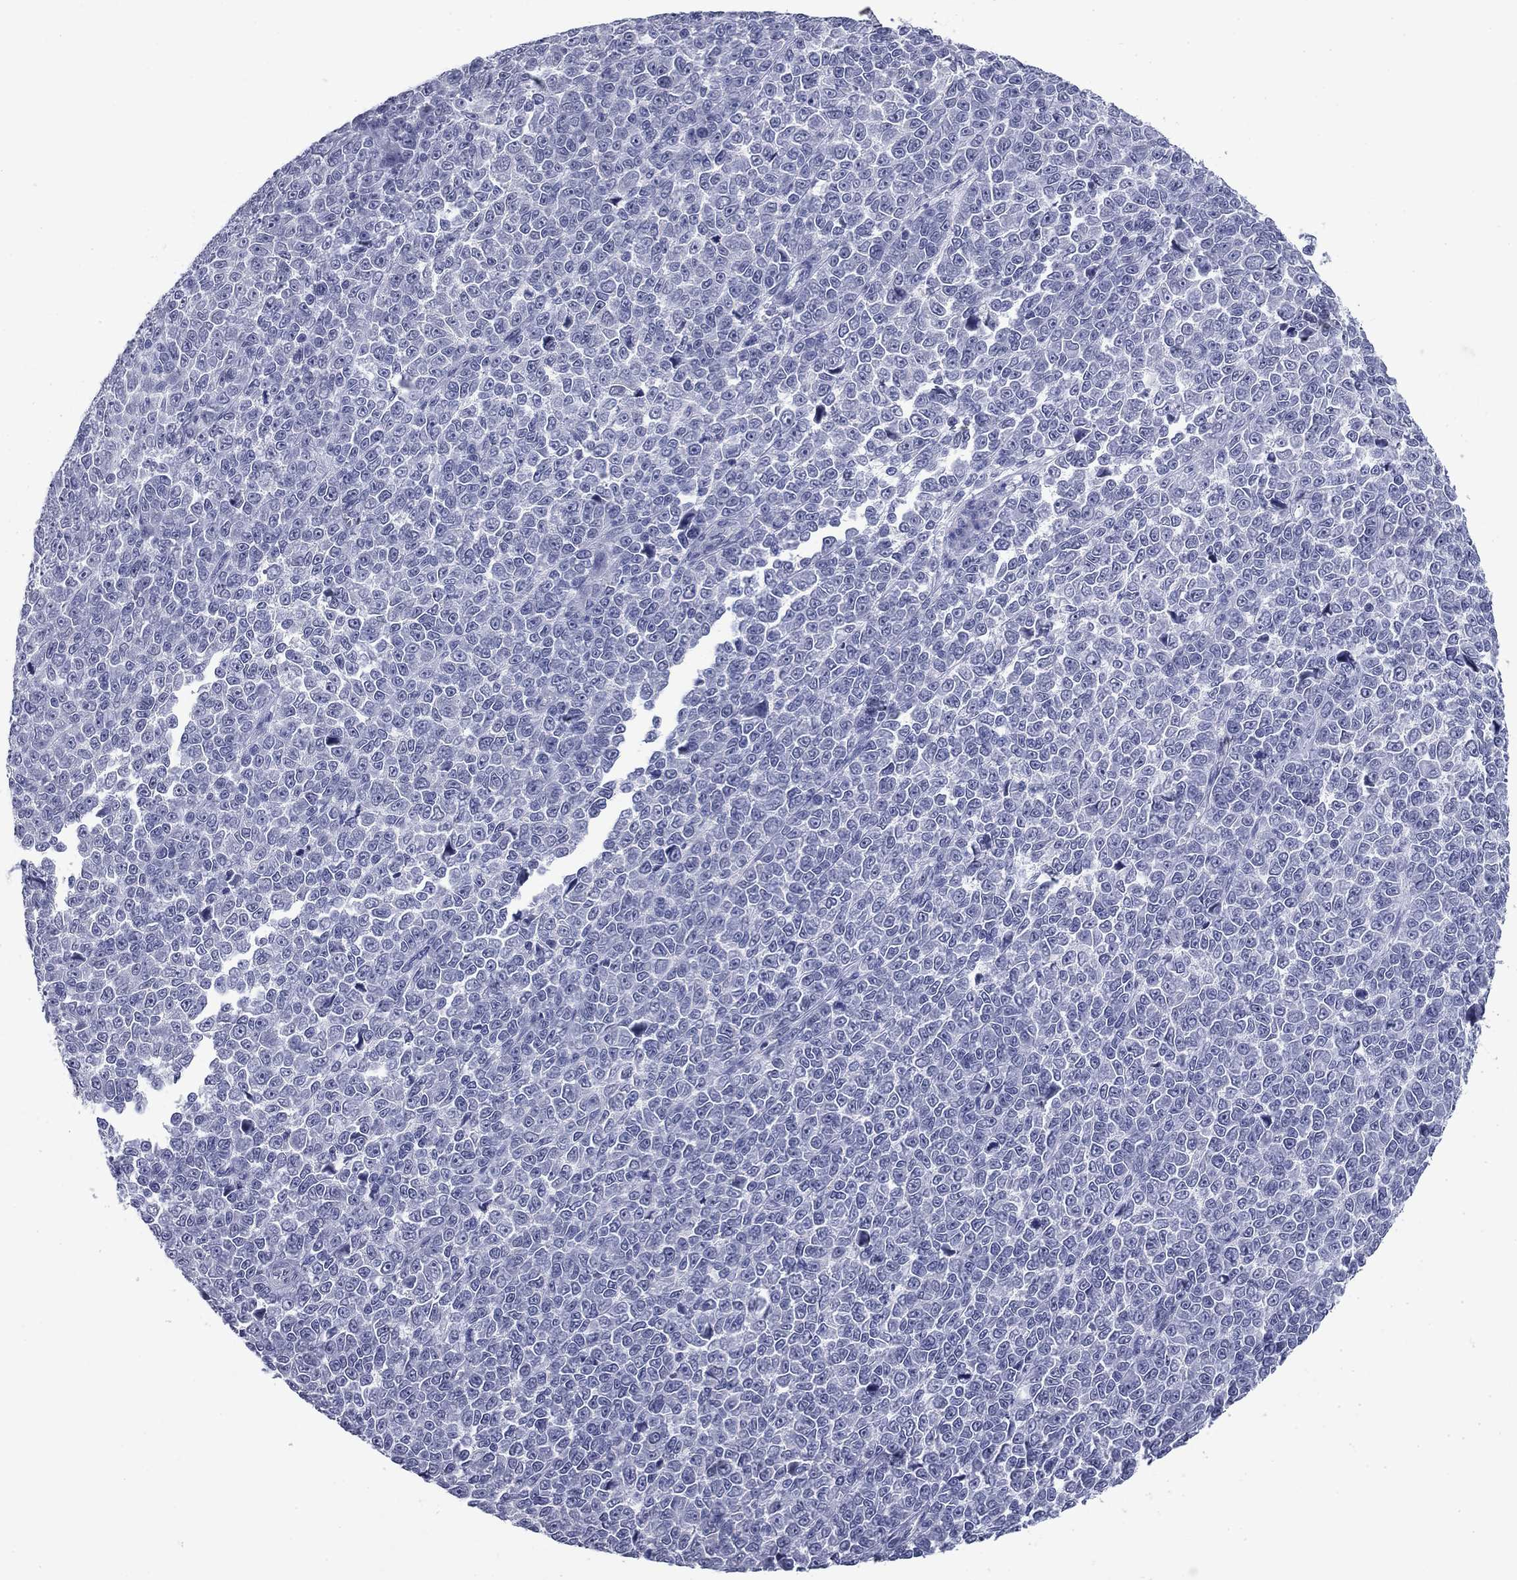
{"staining": {"intensity": "negative", "quantity": "none", "location": "none"}, "tissue": "melanoma", "cell_type": "Tumor cells", "image_type": "cancer", "snomed": [{"axis": "morphology", "description": "Malignant melanoma, NOS"}, {"axis": "topography", "description": "Skin"}], "caption": "Immunohistochemical staining of melanoma shows no significant positivity in tumor cells.", "gene": "BCL2L14", "patient": {"sex": "female", "age": 95}}